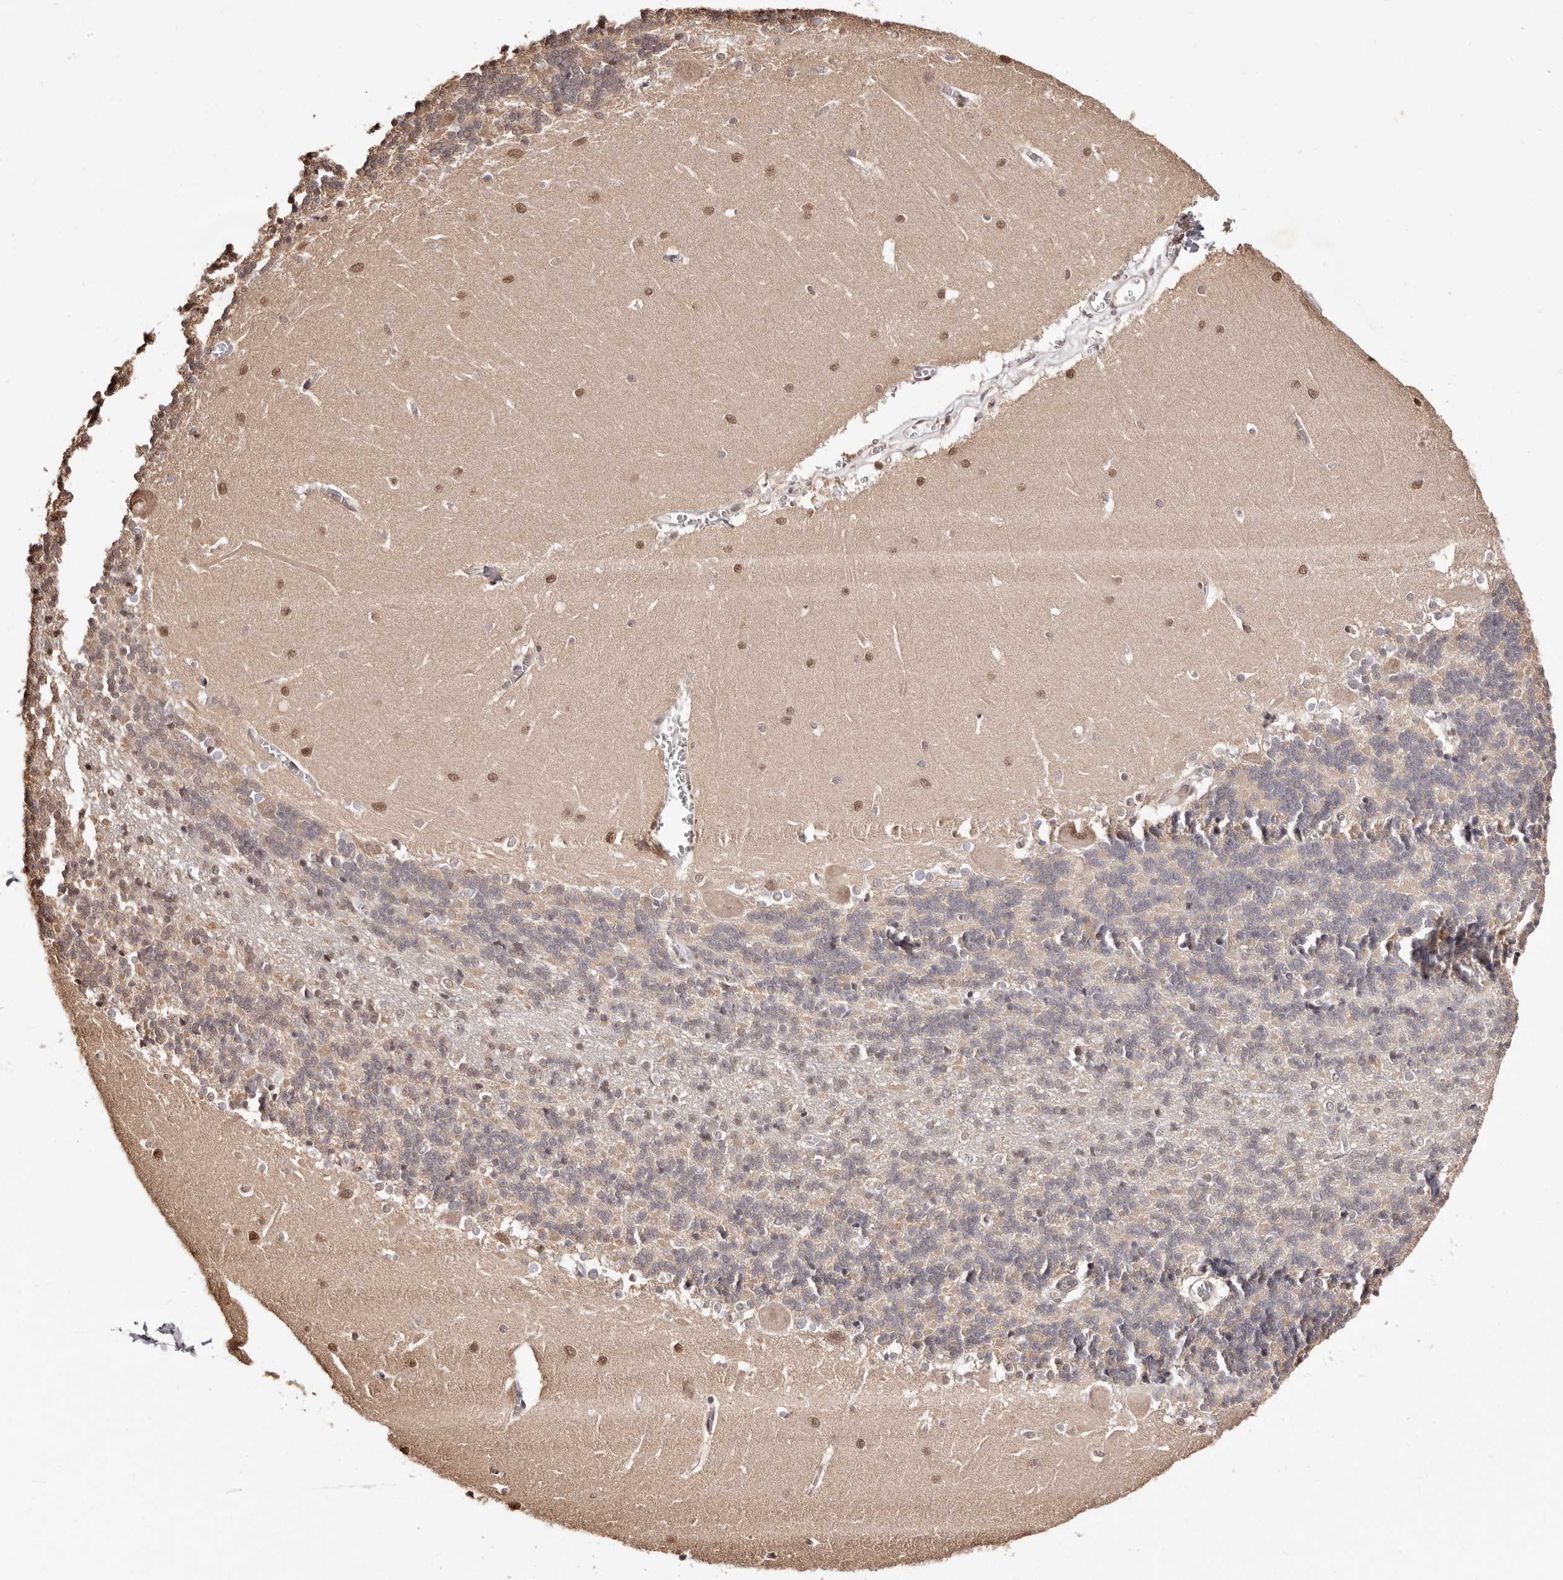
{"staining": {"intensity": "negative", "quantity": "none", "location": "none"}, "tissue": "cerebellum", "cell_type": "Cells in granular layer", "image_type": "normal", "snomed": [{"axis": "morphology", "description": "Normal tissue, NOS"}, {"axis": "topography", "description": "Cerebellum"}], "caption": "IHC of normal cerebellum demonstrates no expression in cells in granular layer. Brightfield microscopy of IHC stained with DAB (3,3'-diaminobenzidine) (brown) and hematoxylin (blue), captured at high magnification.", "gene": "BICRAL", "patient": {"sex": "male", "age": 37}}